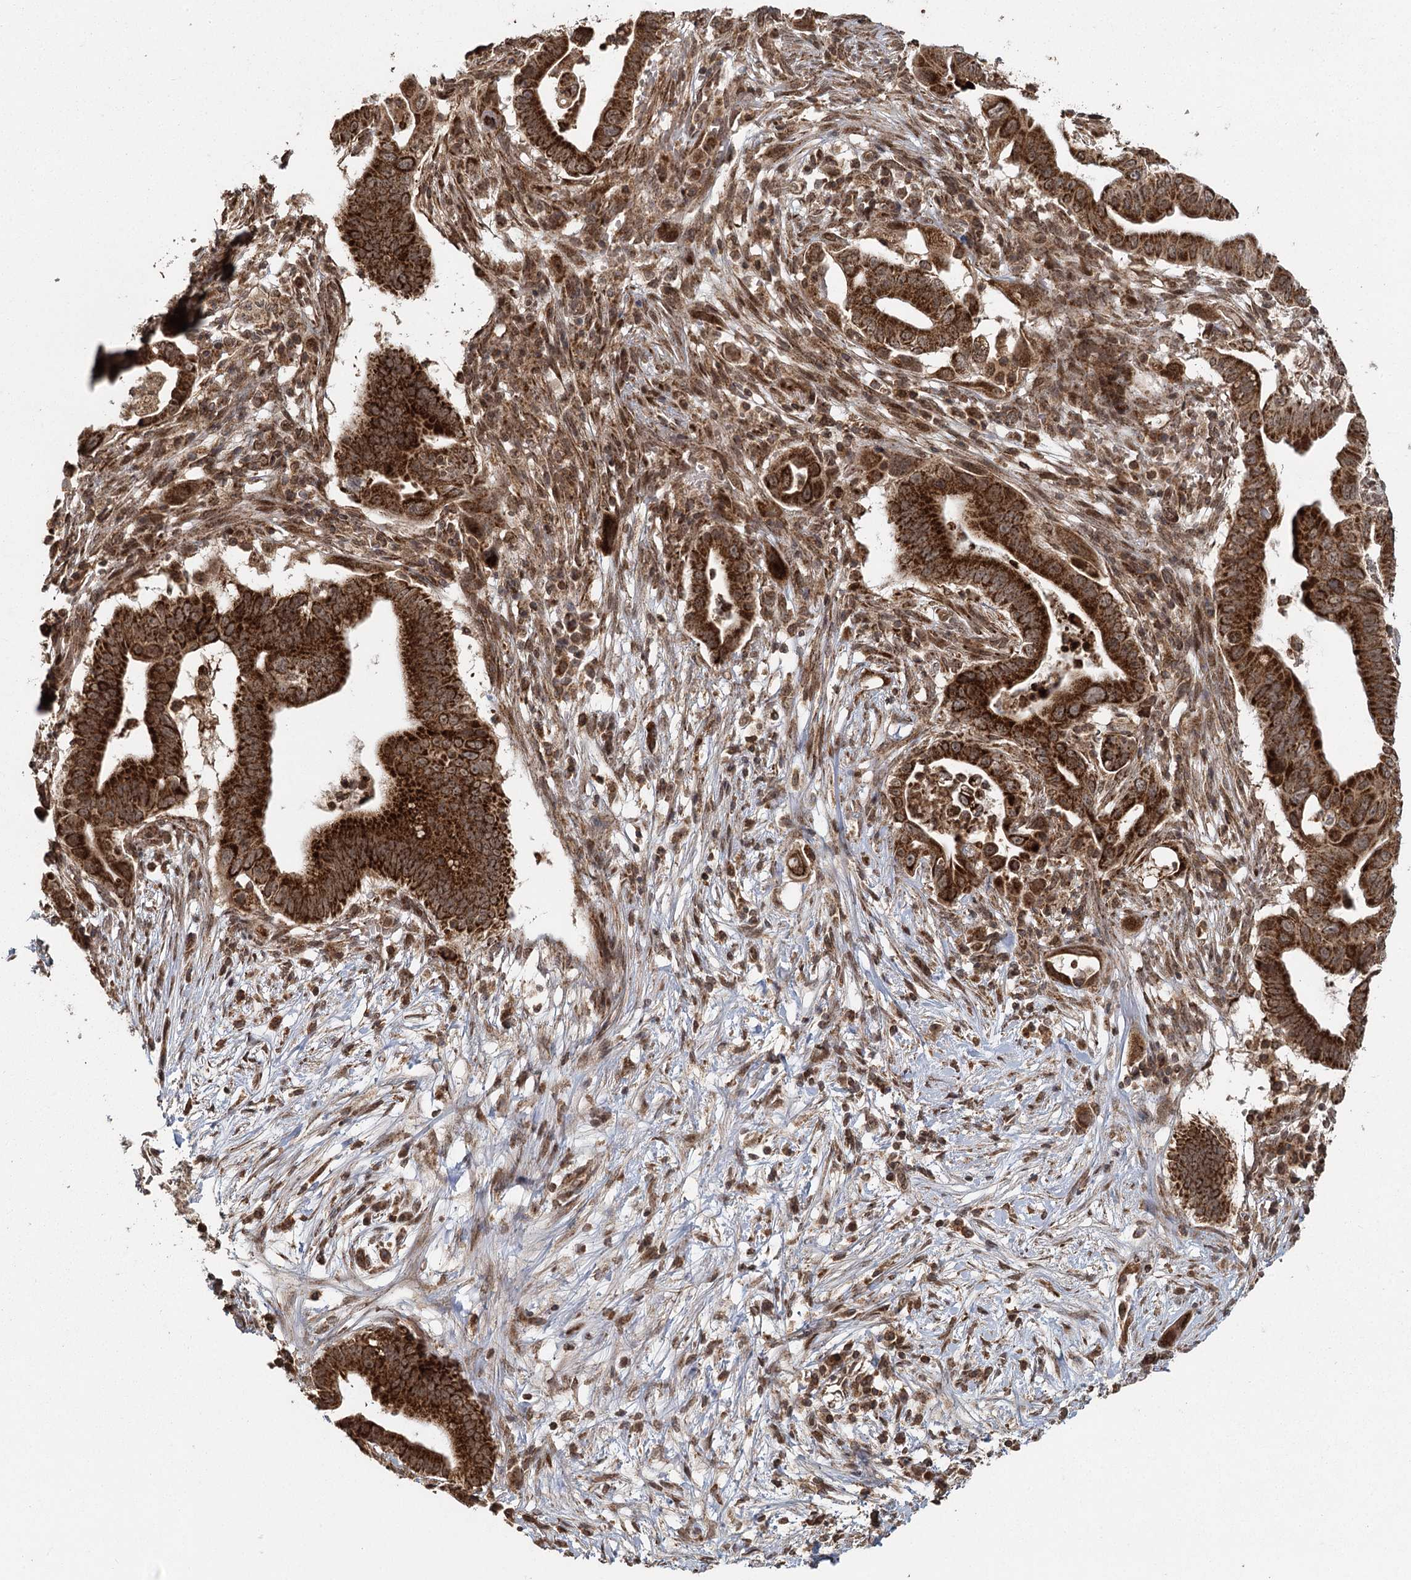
{"staining": {"intensity": "strong", "quantity": ">75%", "location": "cytoplasmic/membranous"}, "tissue": "pancreatic cancer", "cell_type": "Tumor cells", "image_type": "cancer", "snomed": [{"axis": "morphology", "description": "Adenocarcinoma, NOS"}, {"axis": "topography", "description": "Pancreas"}], "caption": "There is high levels of strong cytoplasmic/membranous positivity in tumor cells of pancreatic cancer (adenocarcinoma), as demonstrated by immunohistochemical staining (brown color).", "gene": "MICU1", "patient": {"sex": "male", "age": 68}}